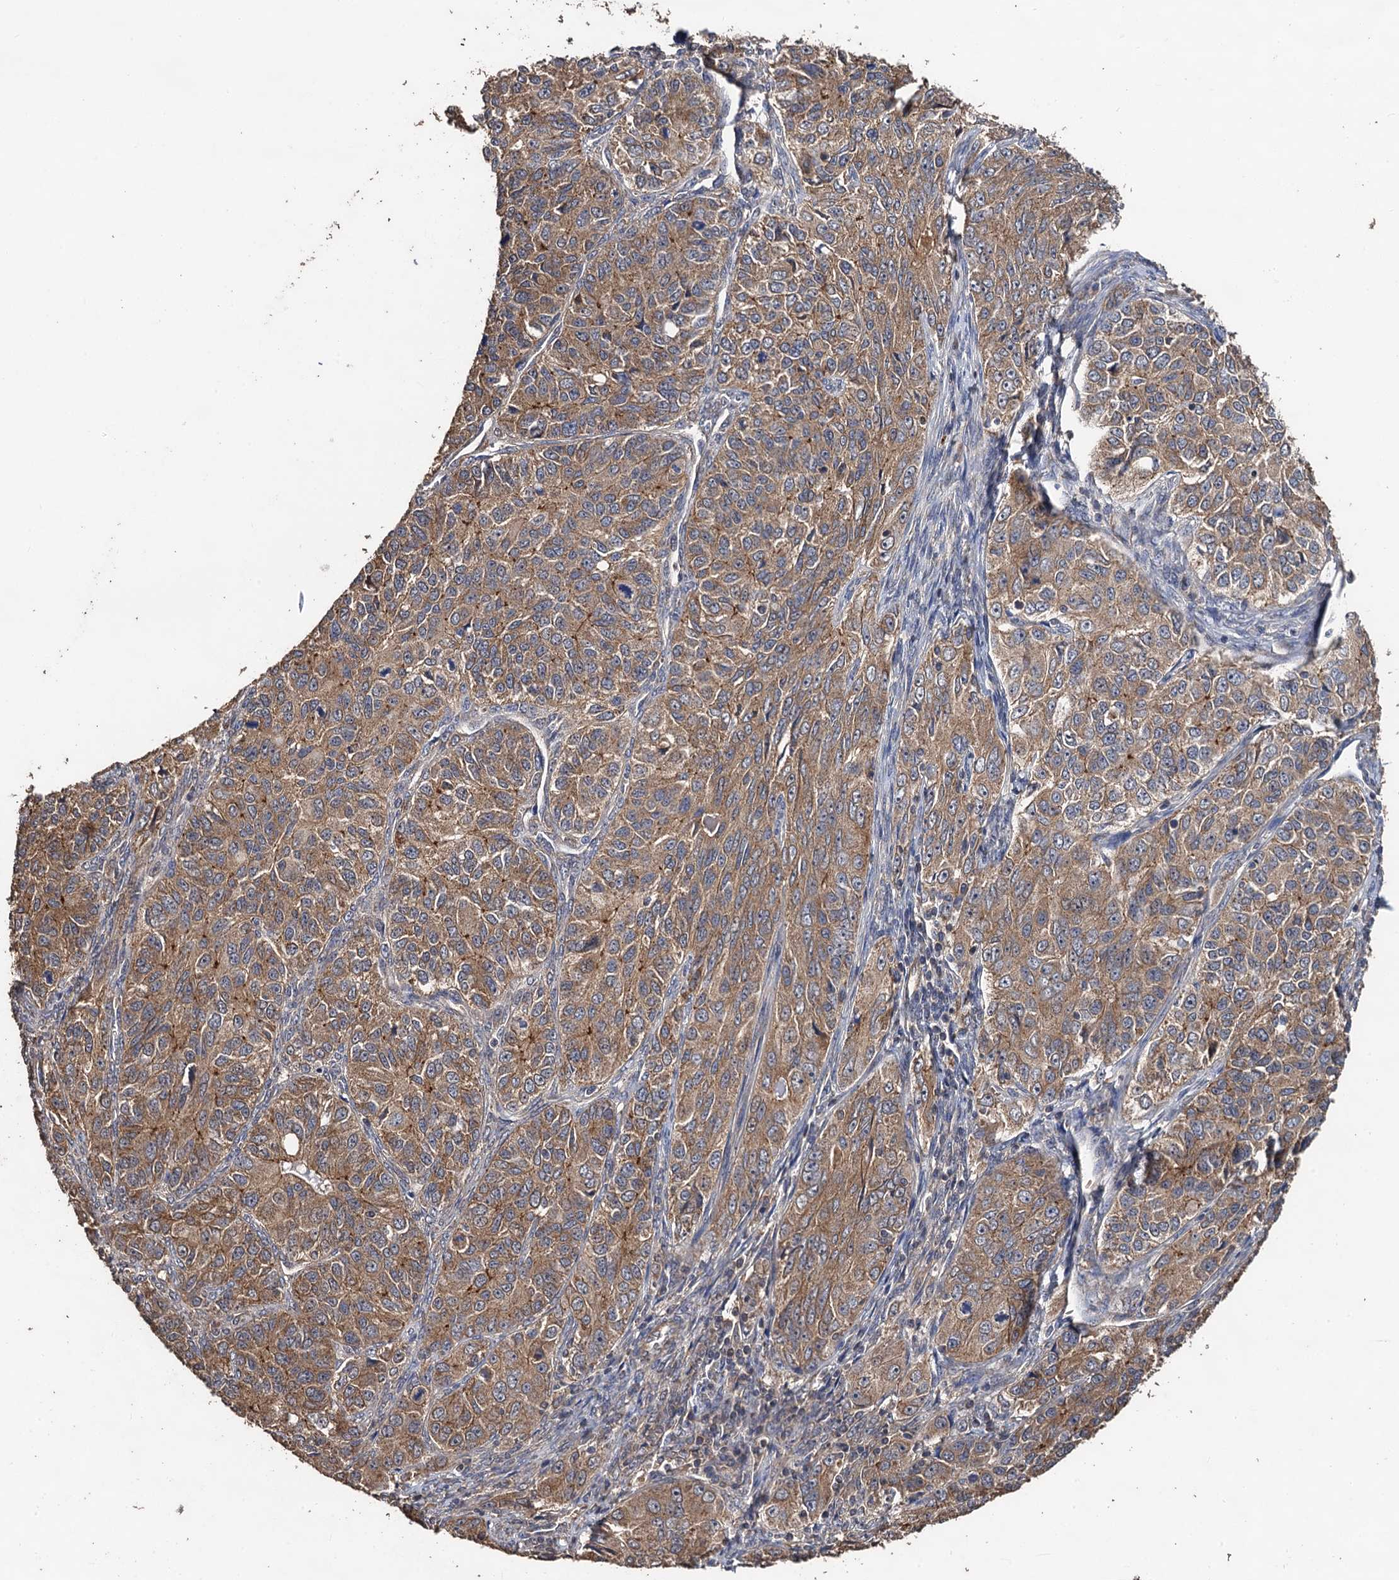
{"staining": {"intensity": "moderate", "quantity": ">75%", "location": "cytoplasmic/membranous"}, "tissue": "ovarian cancer", "cell_type": "Tumor cells", "image_type": "cancer", "snomed": [{"axis": "morphology", "description": "Carcinoma, endometroid"}, {"axis": "topography", "description": "Ovary"}], "caption": "A medium amount of moderate cytoplasmic/membranous staining is seen in about >75% of tumor cells in endometroid carcinoma (ovarian) tissue.", "gene": "PPTC7", "patient": {"sex": "female", "age": 51}}